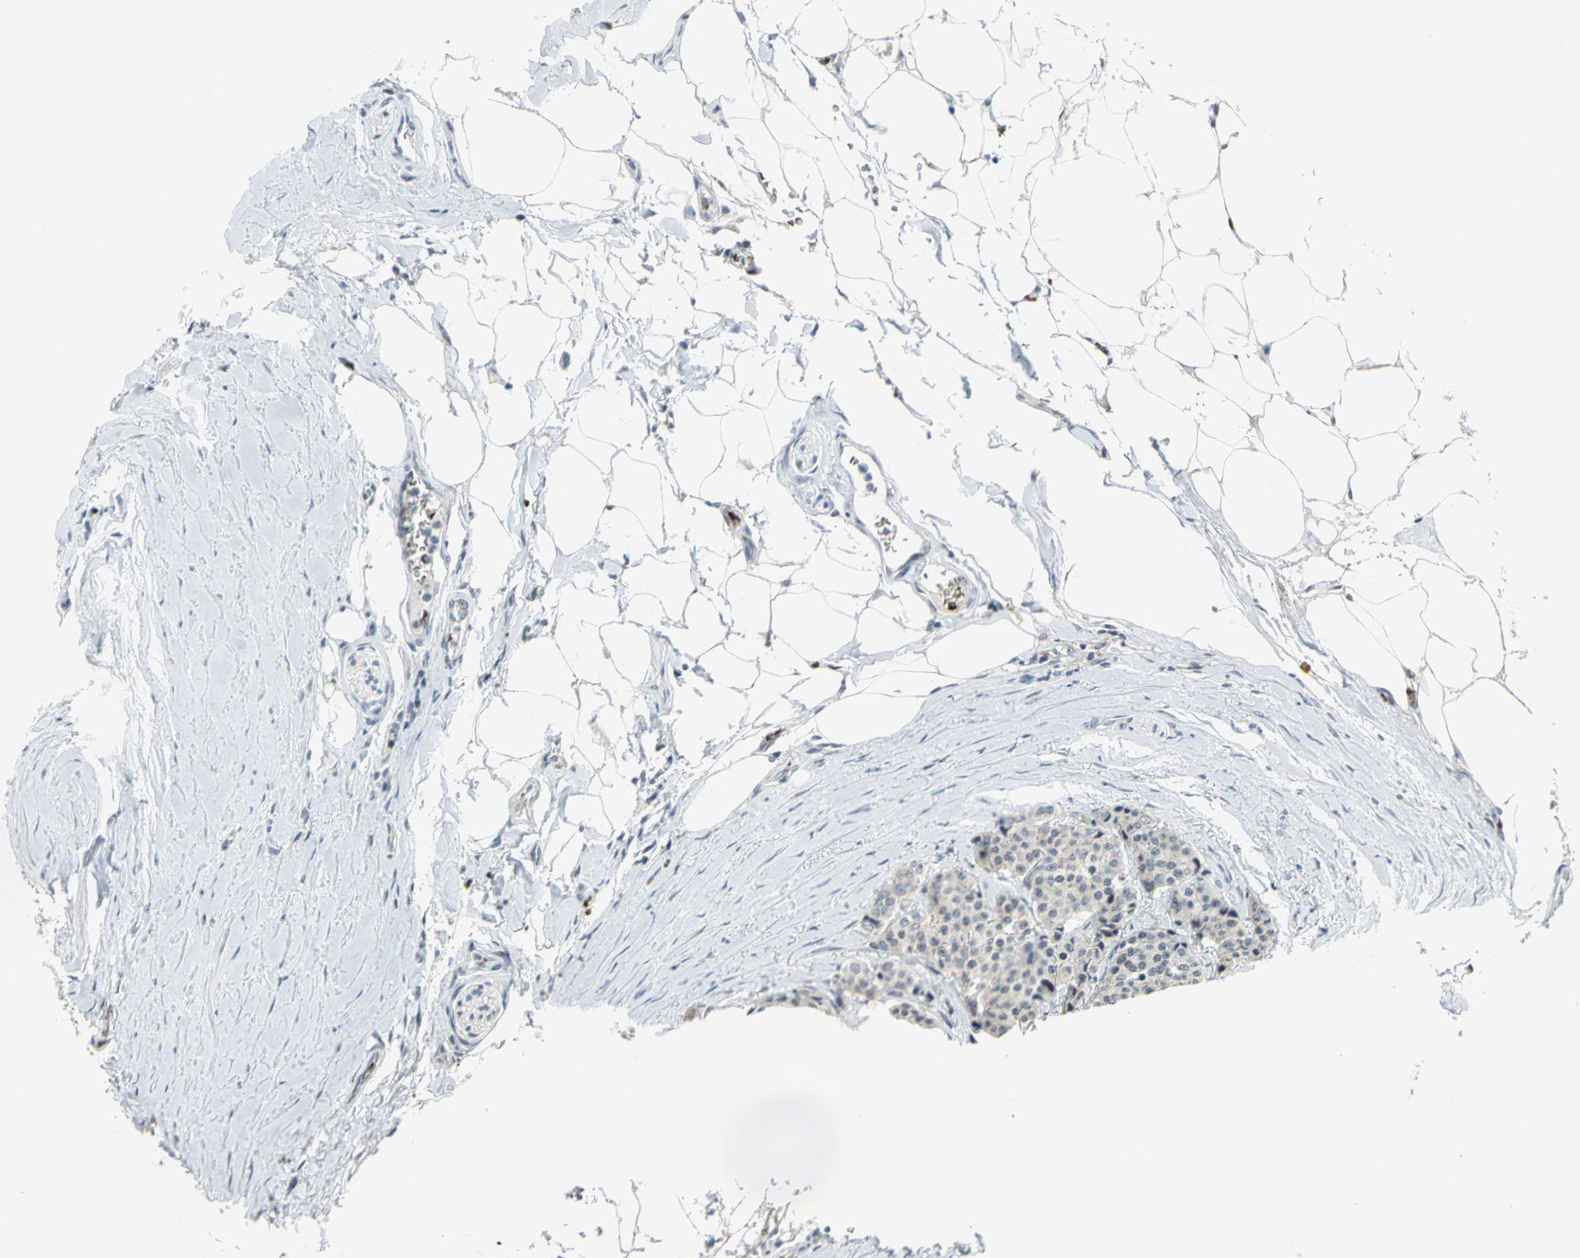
{"staining": {"intensity": "weak", "quantity": "<25%", "location": "nuclear"}, "tissue": "carcinoid", "cell_type": "Tumor cells", "image_type": "cancer", "snomed": [{"axis": "morphology", "description": "Carcinoid, malignant, NOS"}, {"axis": "topography", "description": "Colon"}], "caption": "Malignant carcinoid was stained to show a protein in brown. There is no significant positivity in tumor cells. (Stains: DAB (3,3'-diaminobenzidine) IHC with hematoxylin counter stain, Microscopy: brightfield microscopy at high magnification).", "gene": "GLI3", "patient": {"sex": "female", "age": 61}}